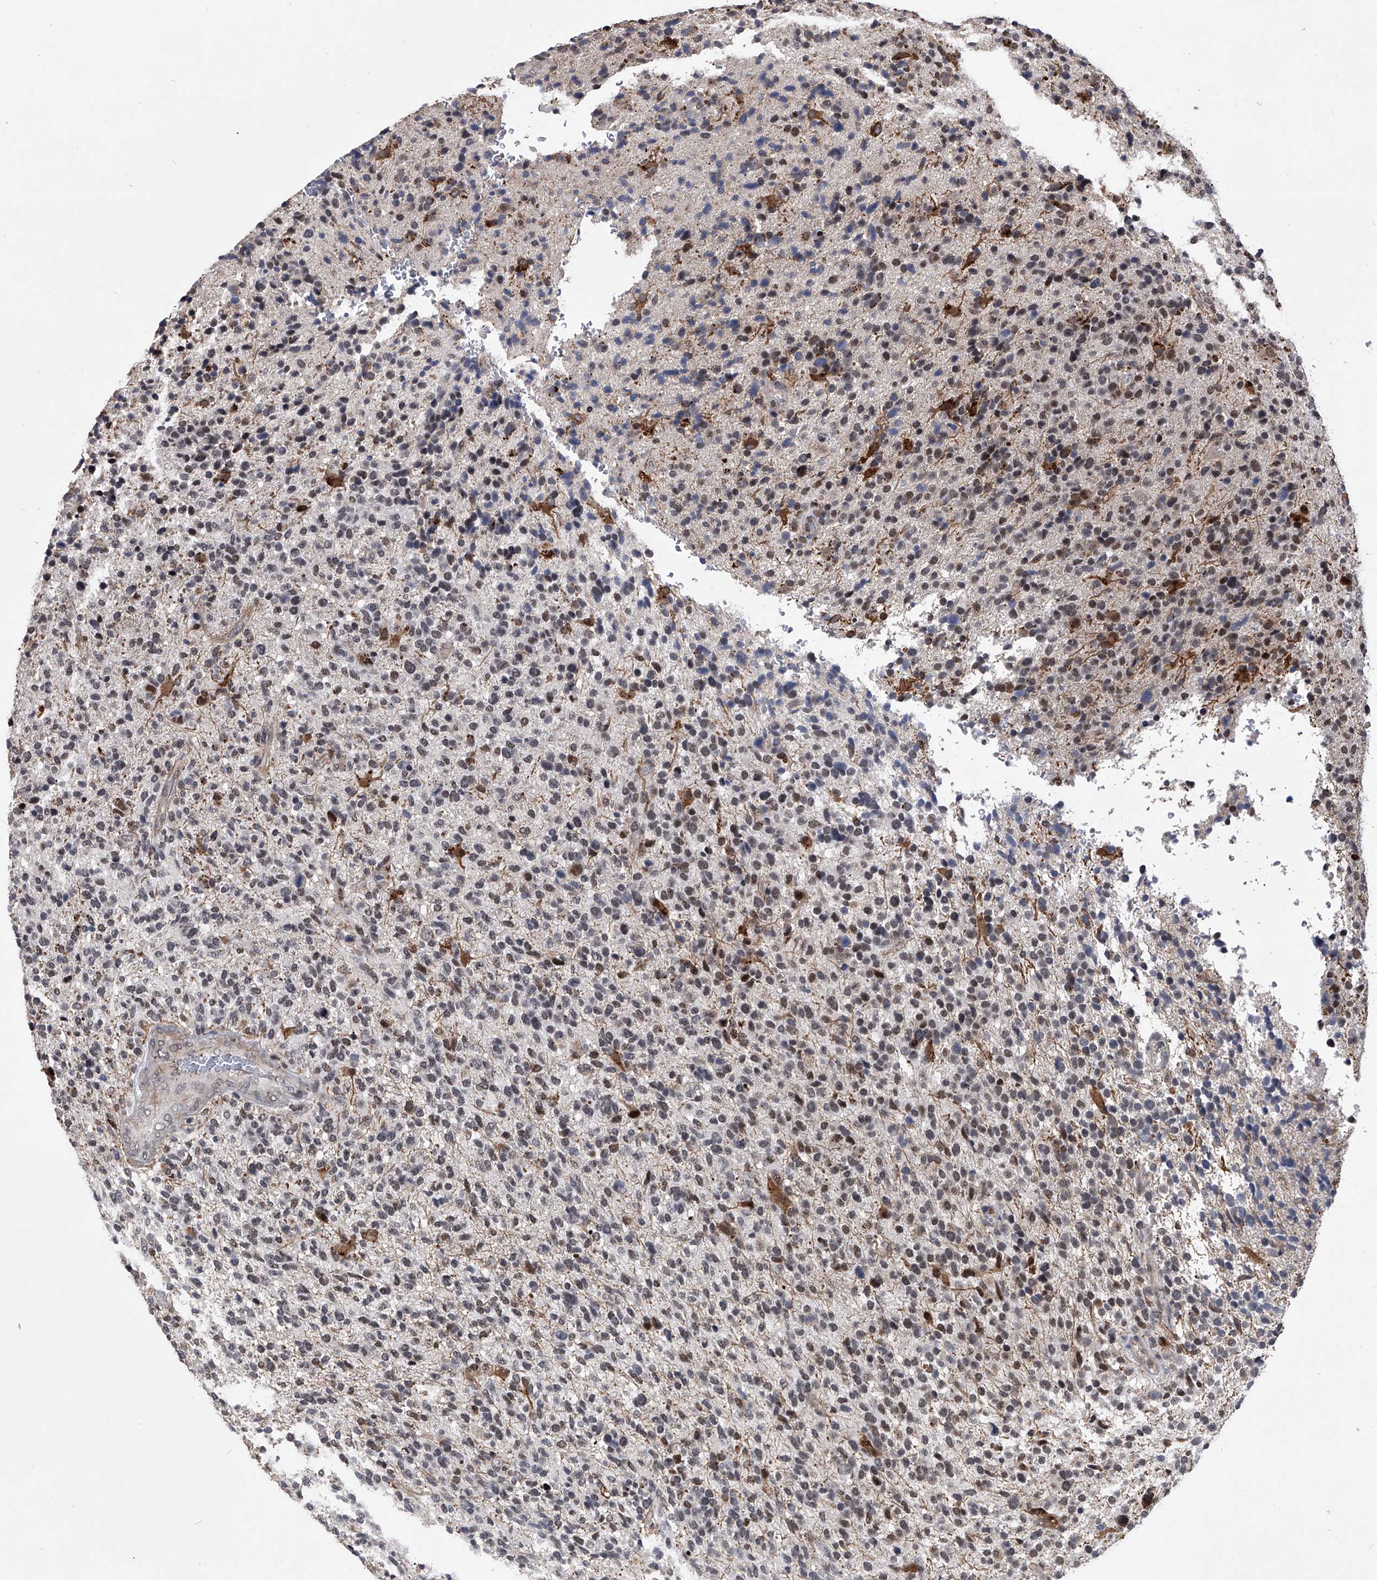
{"staining": {"intensity": "weak", "quantity": "25%-75%", "location": "nuclear"}, "tissue": "glioma", "cell_type": "Tumor cells", "image_type": "cancer", "snomed": [{"axis": "morphology", "description": "Glioma, malignant, High grade"}, {"axis": "topography", "description": "Brain"}], "caption": "Protein expression analysis of human glioma reveals weak nuclear staining in about 25%-75% of tumor cells.", "gene": "CMTR1", "patient": {"sex": "male", "age": 72}}